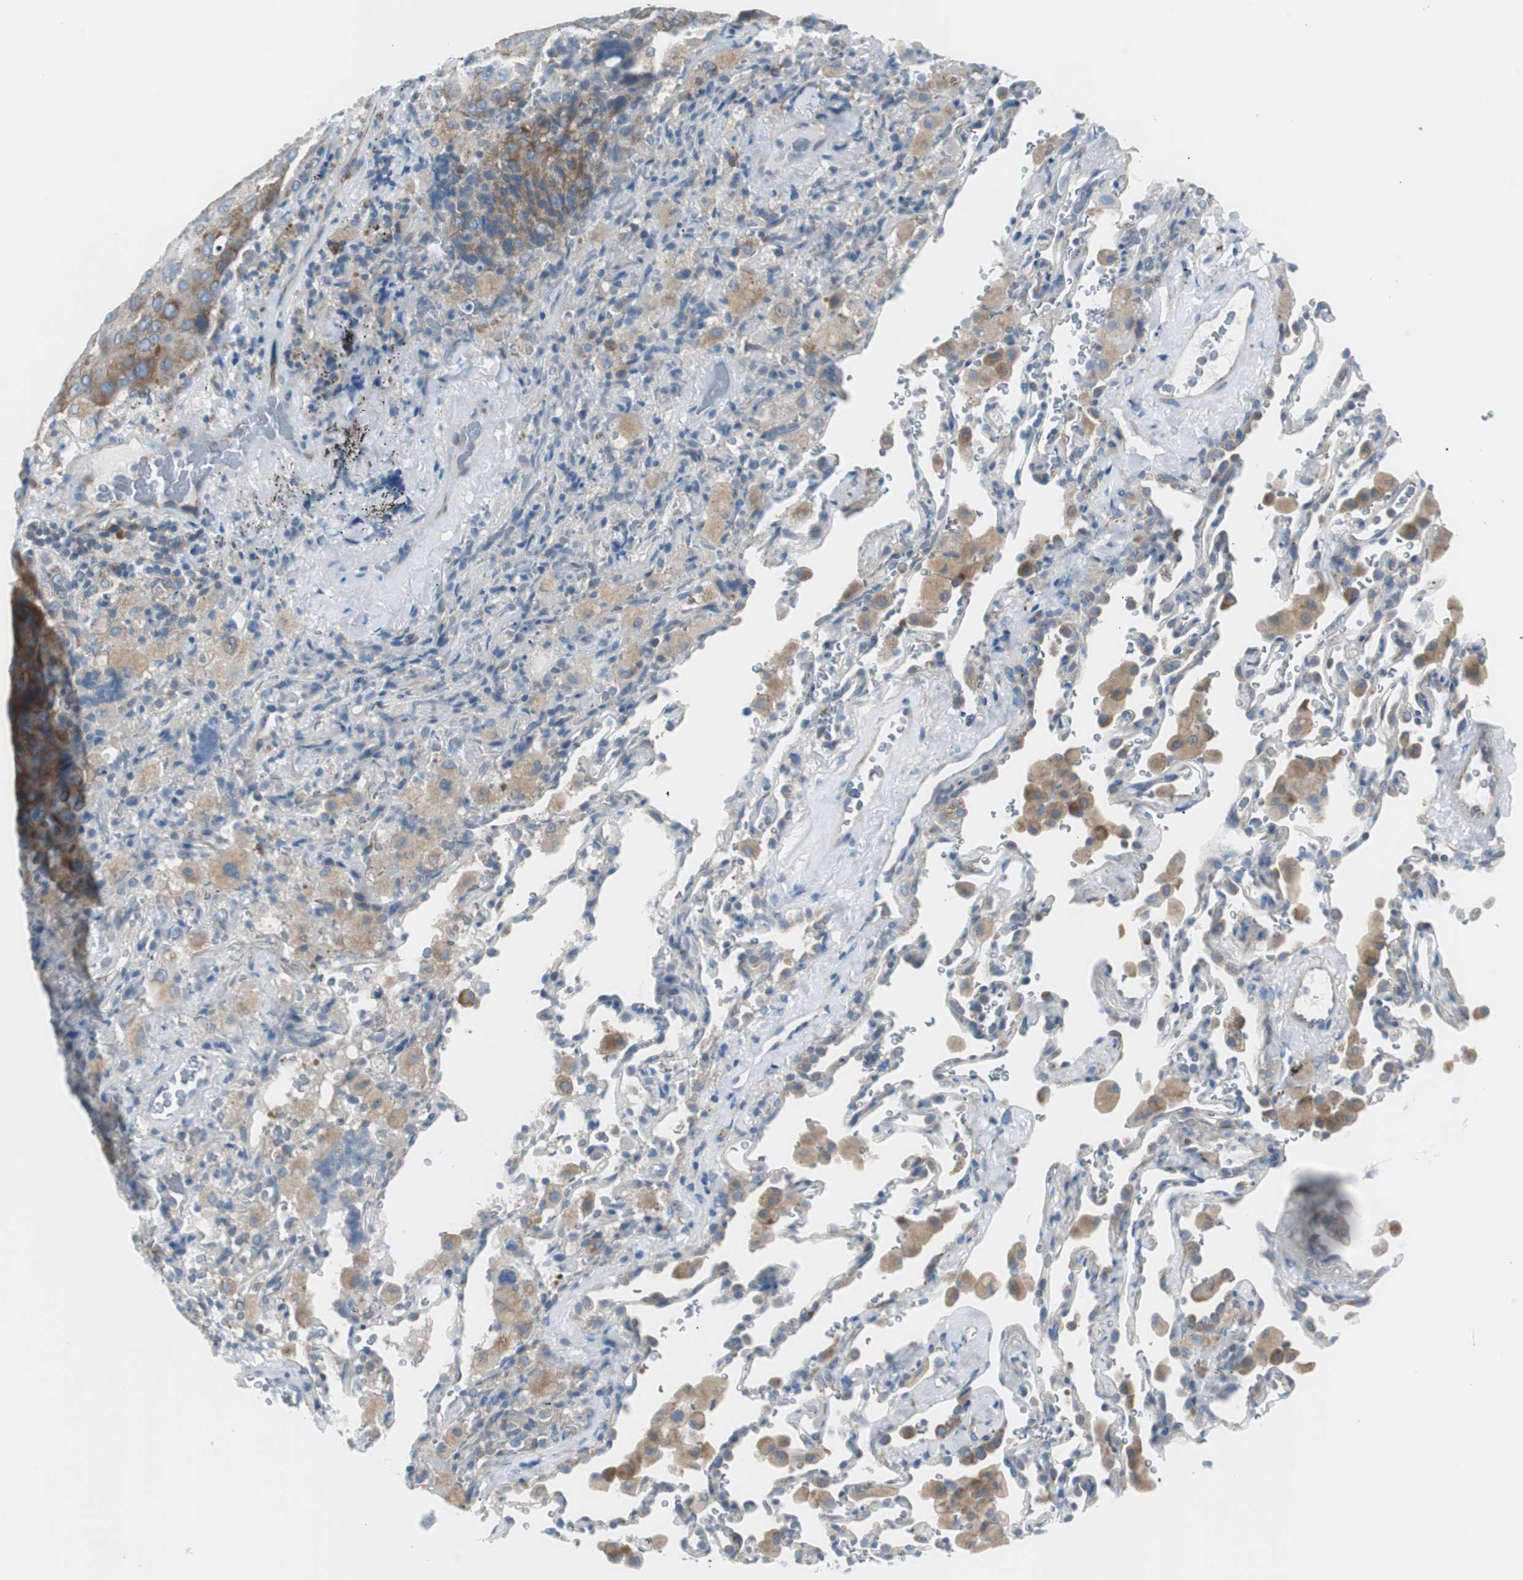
{"staining": {"intensity": "moderate", "quantity": ">75%", "location": "cytoplasmic/membranous"}, "tissue": "lung cancer", "cell_type": "Tumor cells", "image_type": "cancer", "snomed": [{"axis": "morphology", "description": "Squamous cell carcinoma, NOS"}, {"axis": "topography", "description": "Lung"}], "caption": "Immunohistochemistry staining of lung cancer, which demonstrates medium levels of moderate cytoplasmic/membranous positivity in about >75% of tumor cells indicating moderate cytoplasmic/membranous protein staining. The staining was performed using DAB (brown) for protein detection and nuclei were counterstained in hematoxylin (blue).", "gene": "RPS12", "patient": {"sex": "male", "age": 54}}